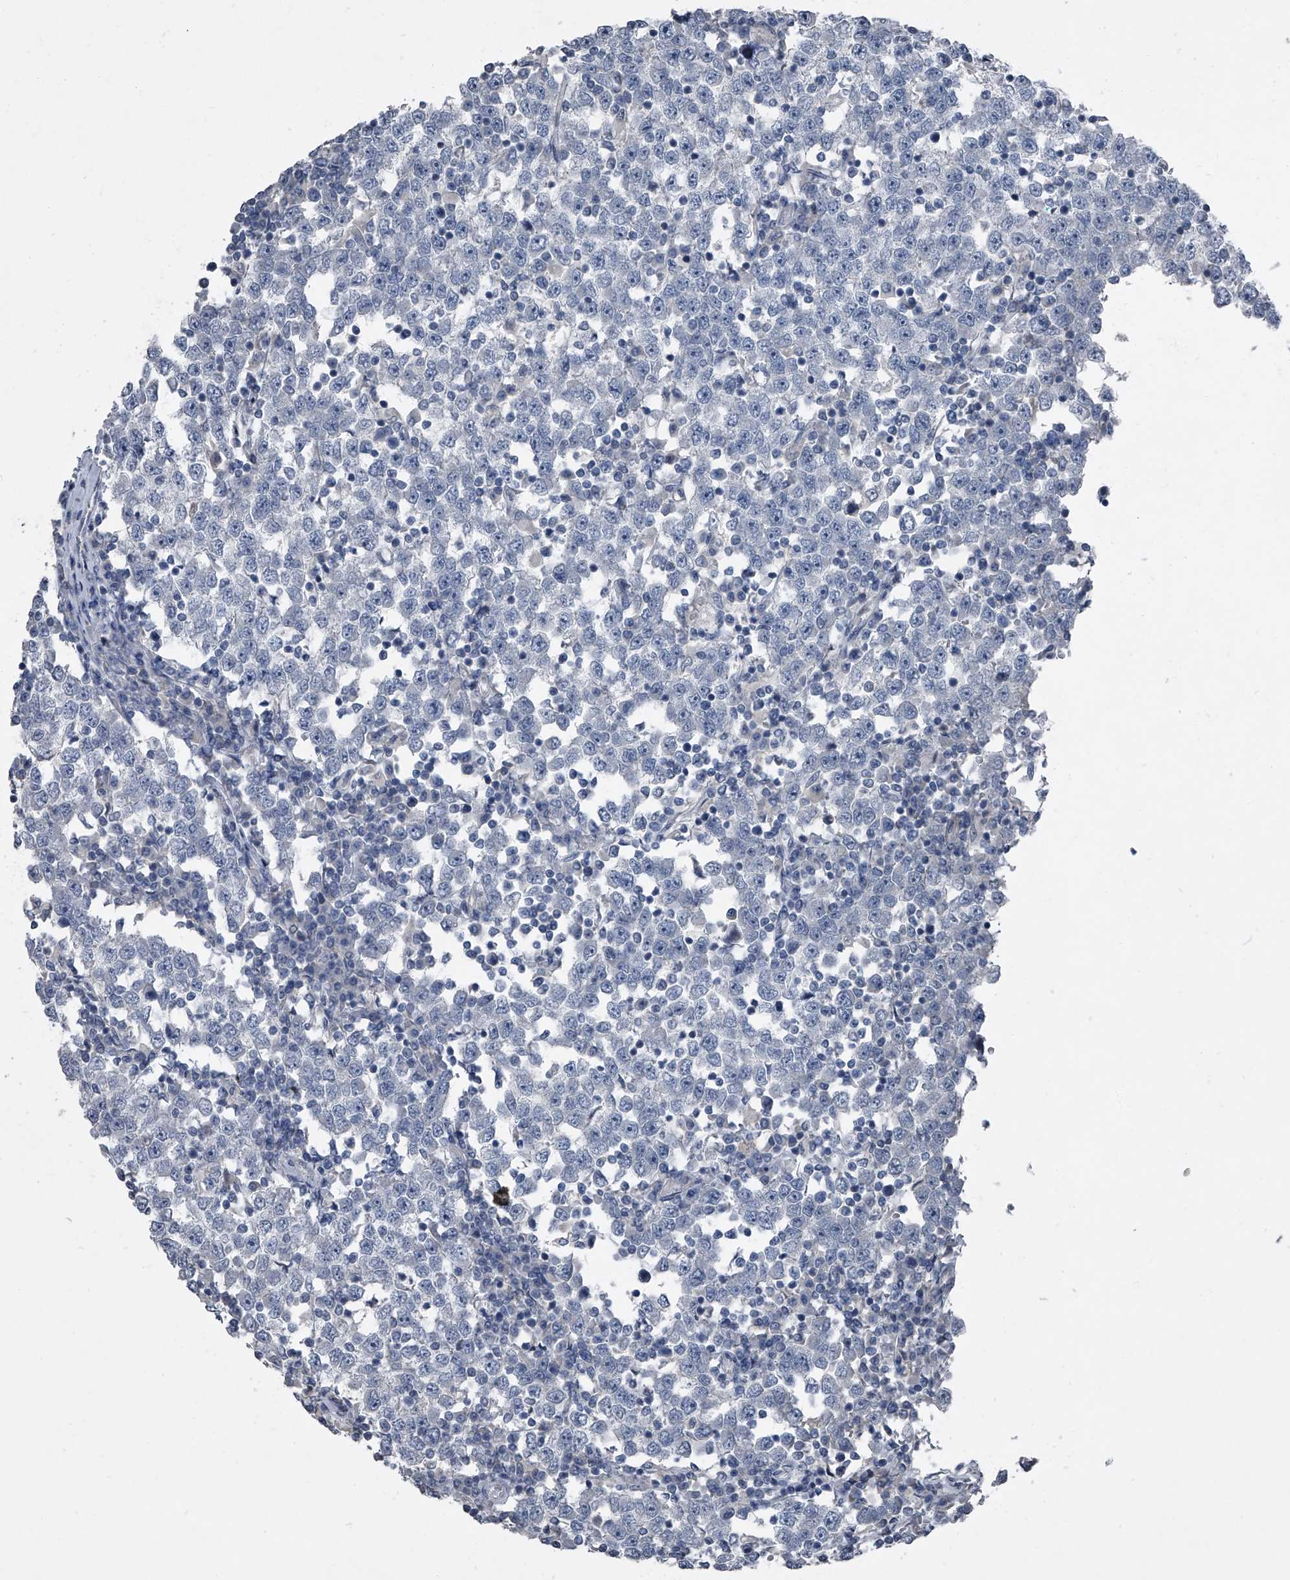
{"staining": {"intensity": "negative", "quantity": "none", "location": "none"}, "tissue": "testis cancer", "cell_type": "Tumor cells", "image_type": "cancer", "snomed": [{"axis": "morphology", "description": "Seminoma, NOS"}, {"axis": "topography", "description": "Testis"}], "caption": "This is a photomicrograph of immunohistochemistry (IHC) staining of testis cancer, which shows no staining in tumor cells. (DAB immunohistochemistry, high magnification).", "gene": "HEPHL1", "patient": {"sex": "male", "age": 65}}